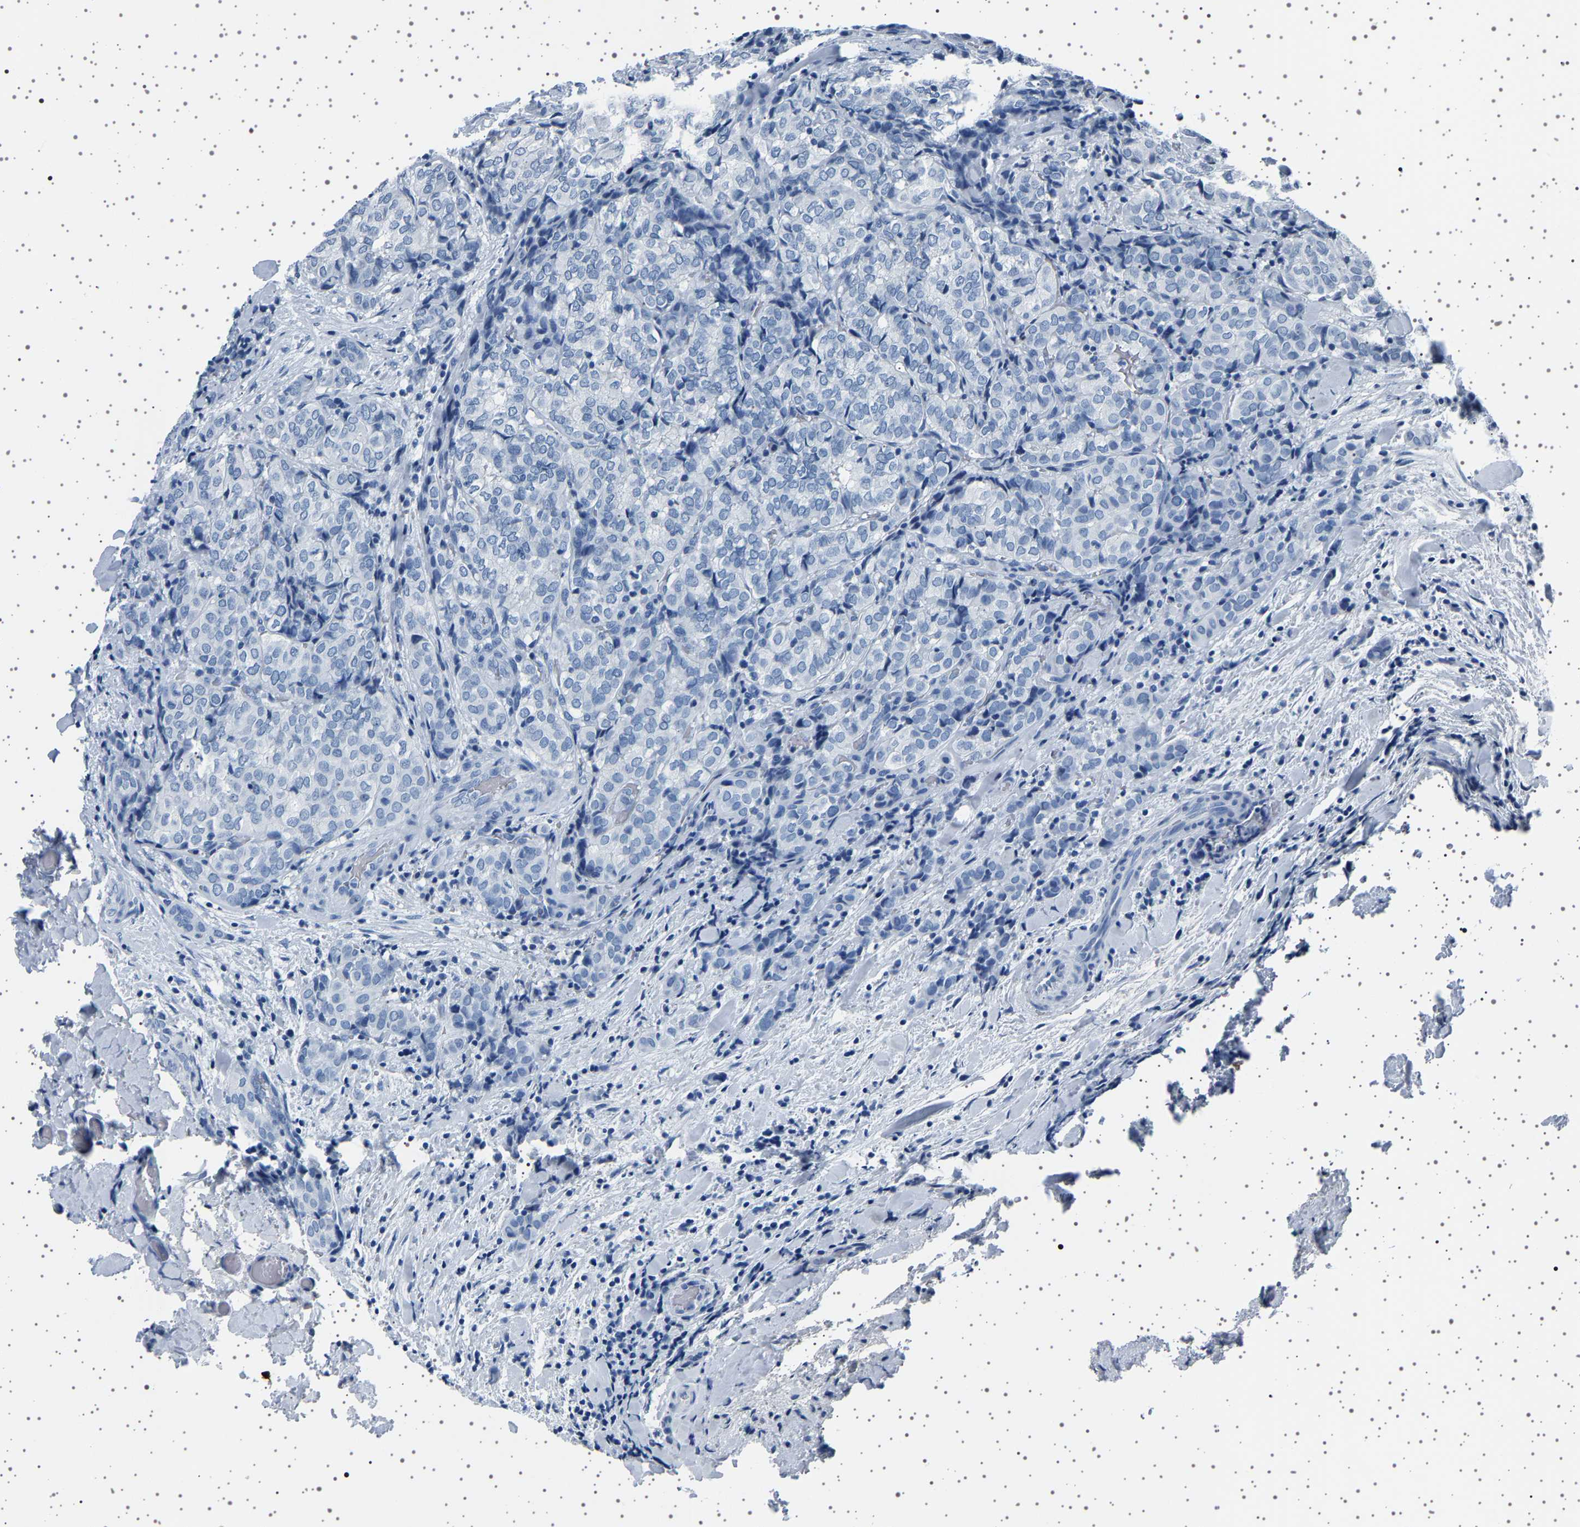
{"staining": {"intensity": "negative", "quantity": "none", "location": "none"}, "tissue": "thyroid cancer", "cell_type": "Tumor cells", "image_type": "cancer", "snomed": [{"axis": "morphology", "description": "Normal tissue, NOS"}, {"axis": "morphology", "description": "Papillary adenocarcinoma, NOS"}, {"axis": "topography", "description": "Thyroid gland"}], "caption": "A high-resolution micrograph shows immunohistochemistry (IHC) staining of thyroid cancer, which shows no significant expression in tumor cells.", "gene": "TFF3", "patient": {"sex": "female", "age": 30}}